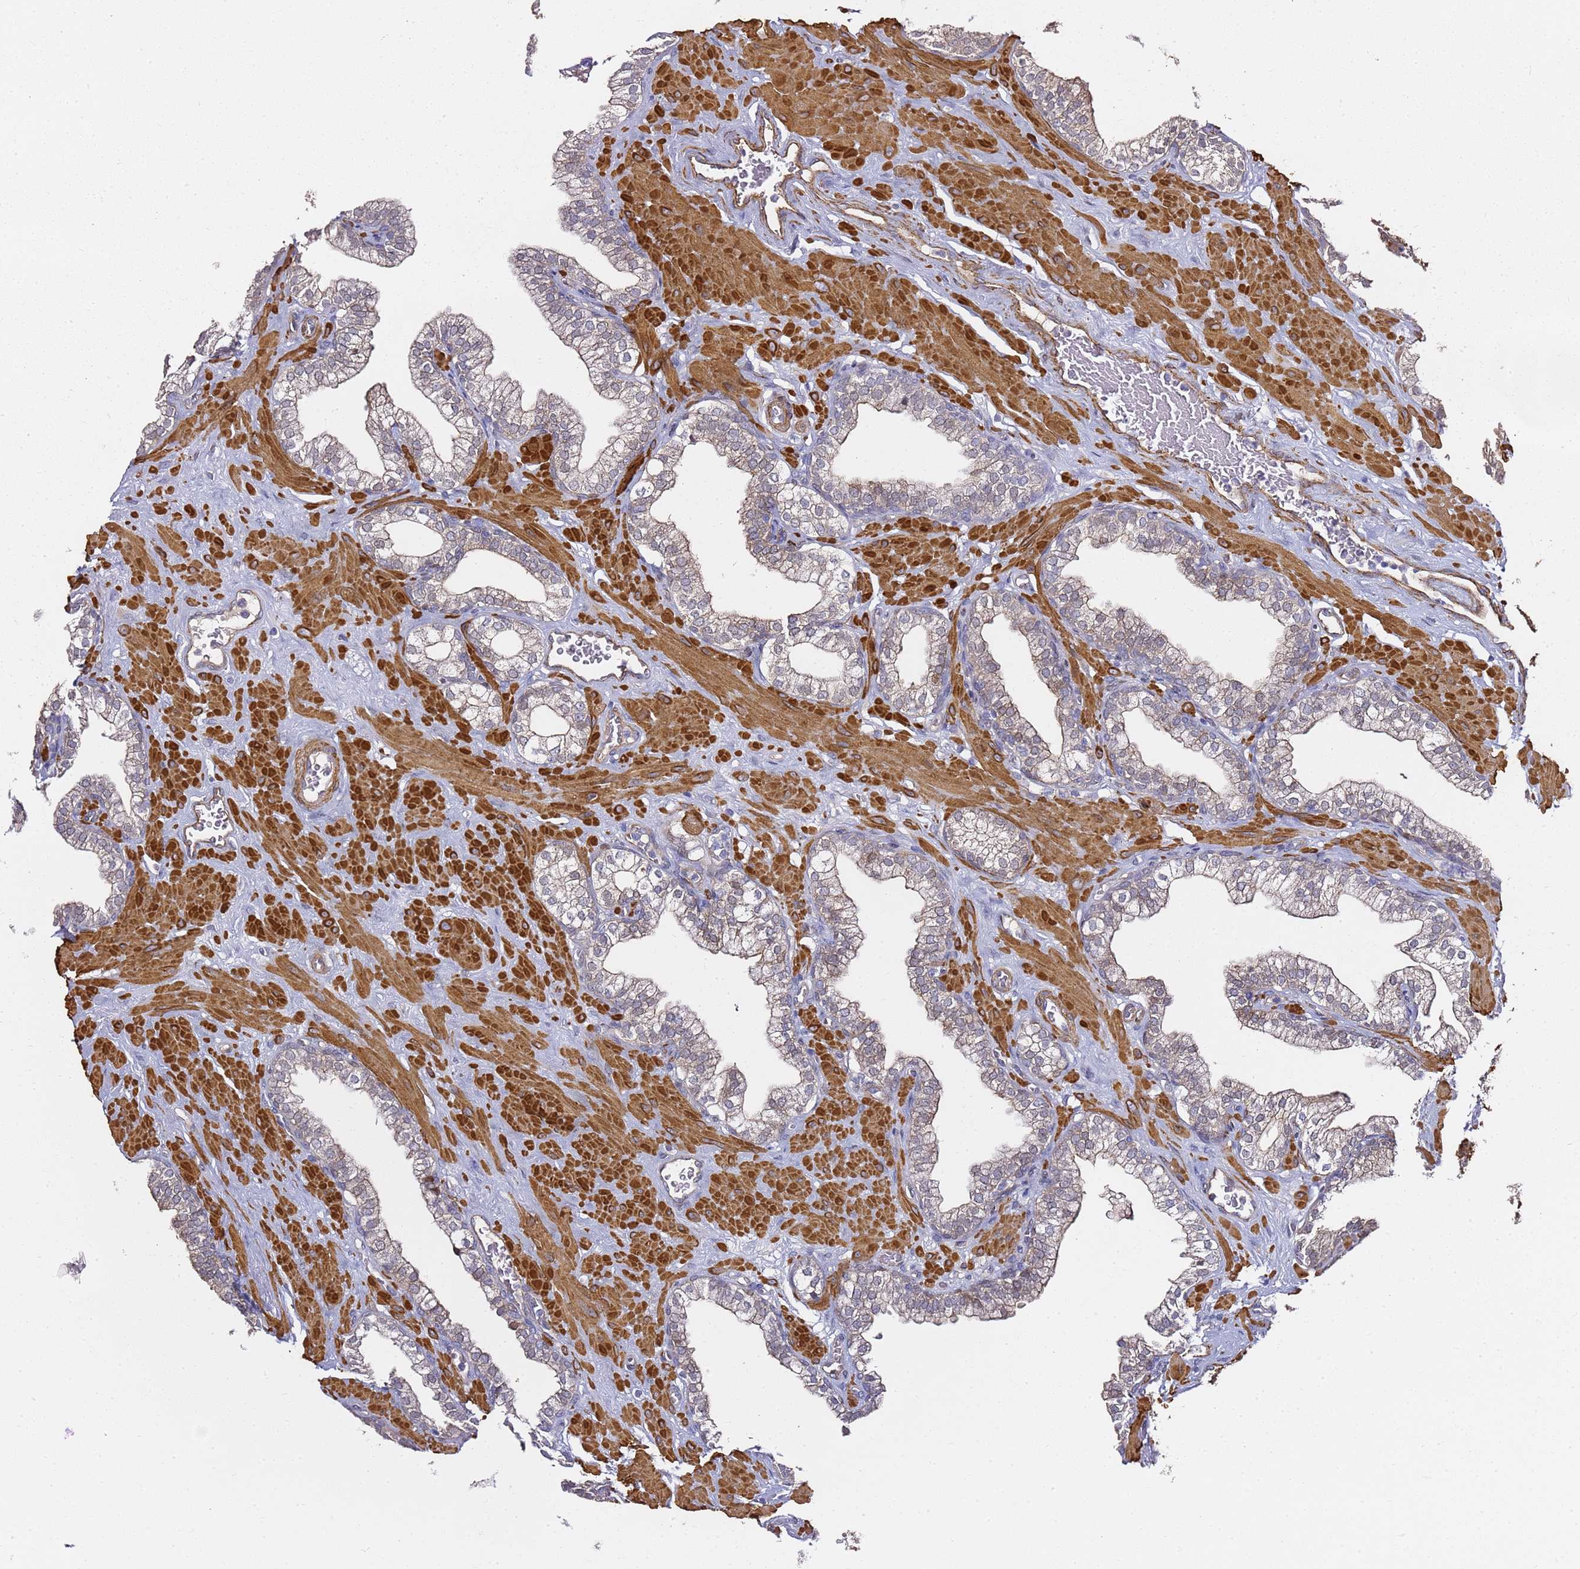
{"staining": {"intensity": "moderate", "quantity": "<25%", "location": "cytoplasmic/membranous"}, "tissue": "prostate", "cell_type": "Glandular cells", "image_type": "normal", "snomed": [{"axis": "morphology", "description": "Normal tissue, NOS"}, {"axis": "morphology", "description": "Urothelial carcinoma, Low grade"}, {"axis": "topography", "description": "Urinary bladder"}, {"axis": "topography", "description": "Prostate"}], "caption": "Prostate stained with immunohistochemistry exhibits moderate cytoplasmic/membranous staining in approximately <25% of glandular cells.", "gene": "EPS8L1", "patient": {"sex": "male", "age": 60}}